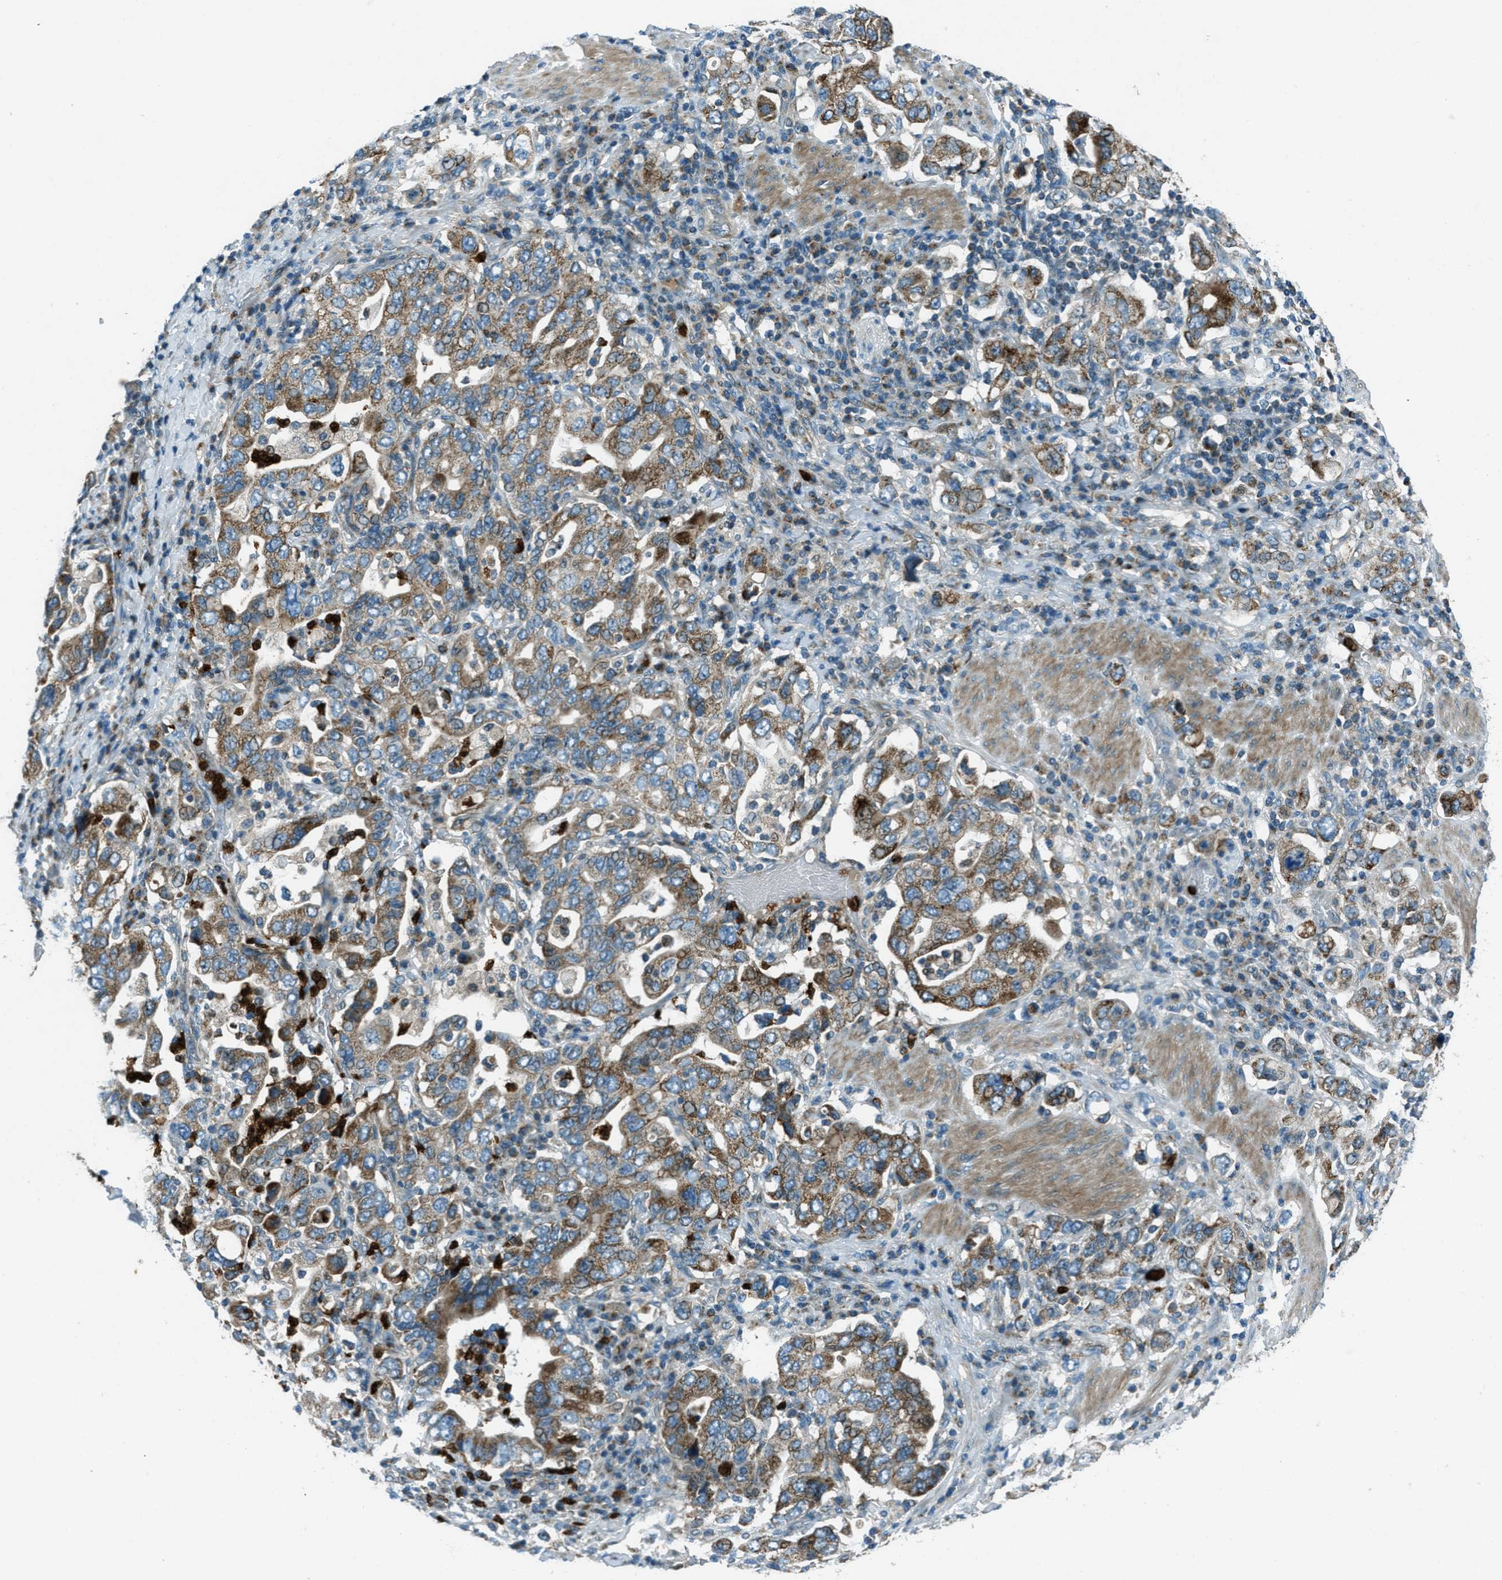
{"staining": {"intensity": "moderate", "quantity": ">75%", "location": "cytoplasmic/membranous"}, "tissue": "stomach cancer", "cell_type": "Tumor cells", "image_type": "cancer", "snomed": [{"axis": "morphology", "description": "Adenocarcinoma, NOS"}, {"axis": "topography", "description": "Stomach, upper"}], "caption": "A photomicrograph showing moderate cytoplasmic/membranous expression in approximately >75% of tumor cells in adenocarcinoma (stomach), as visualized by brown immunohistochemical staining.", "gene": "FAR1", "patient": {"sex": "male", "age": 62}}